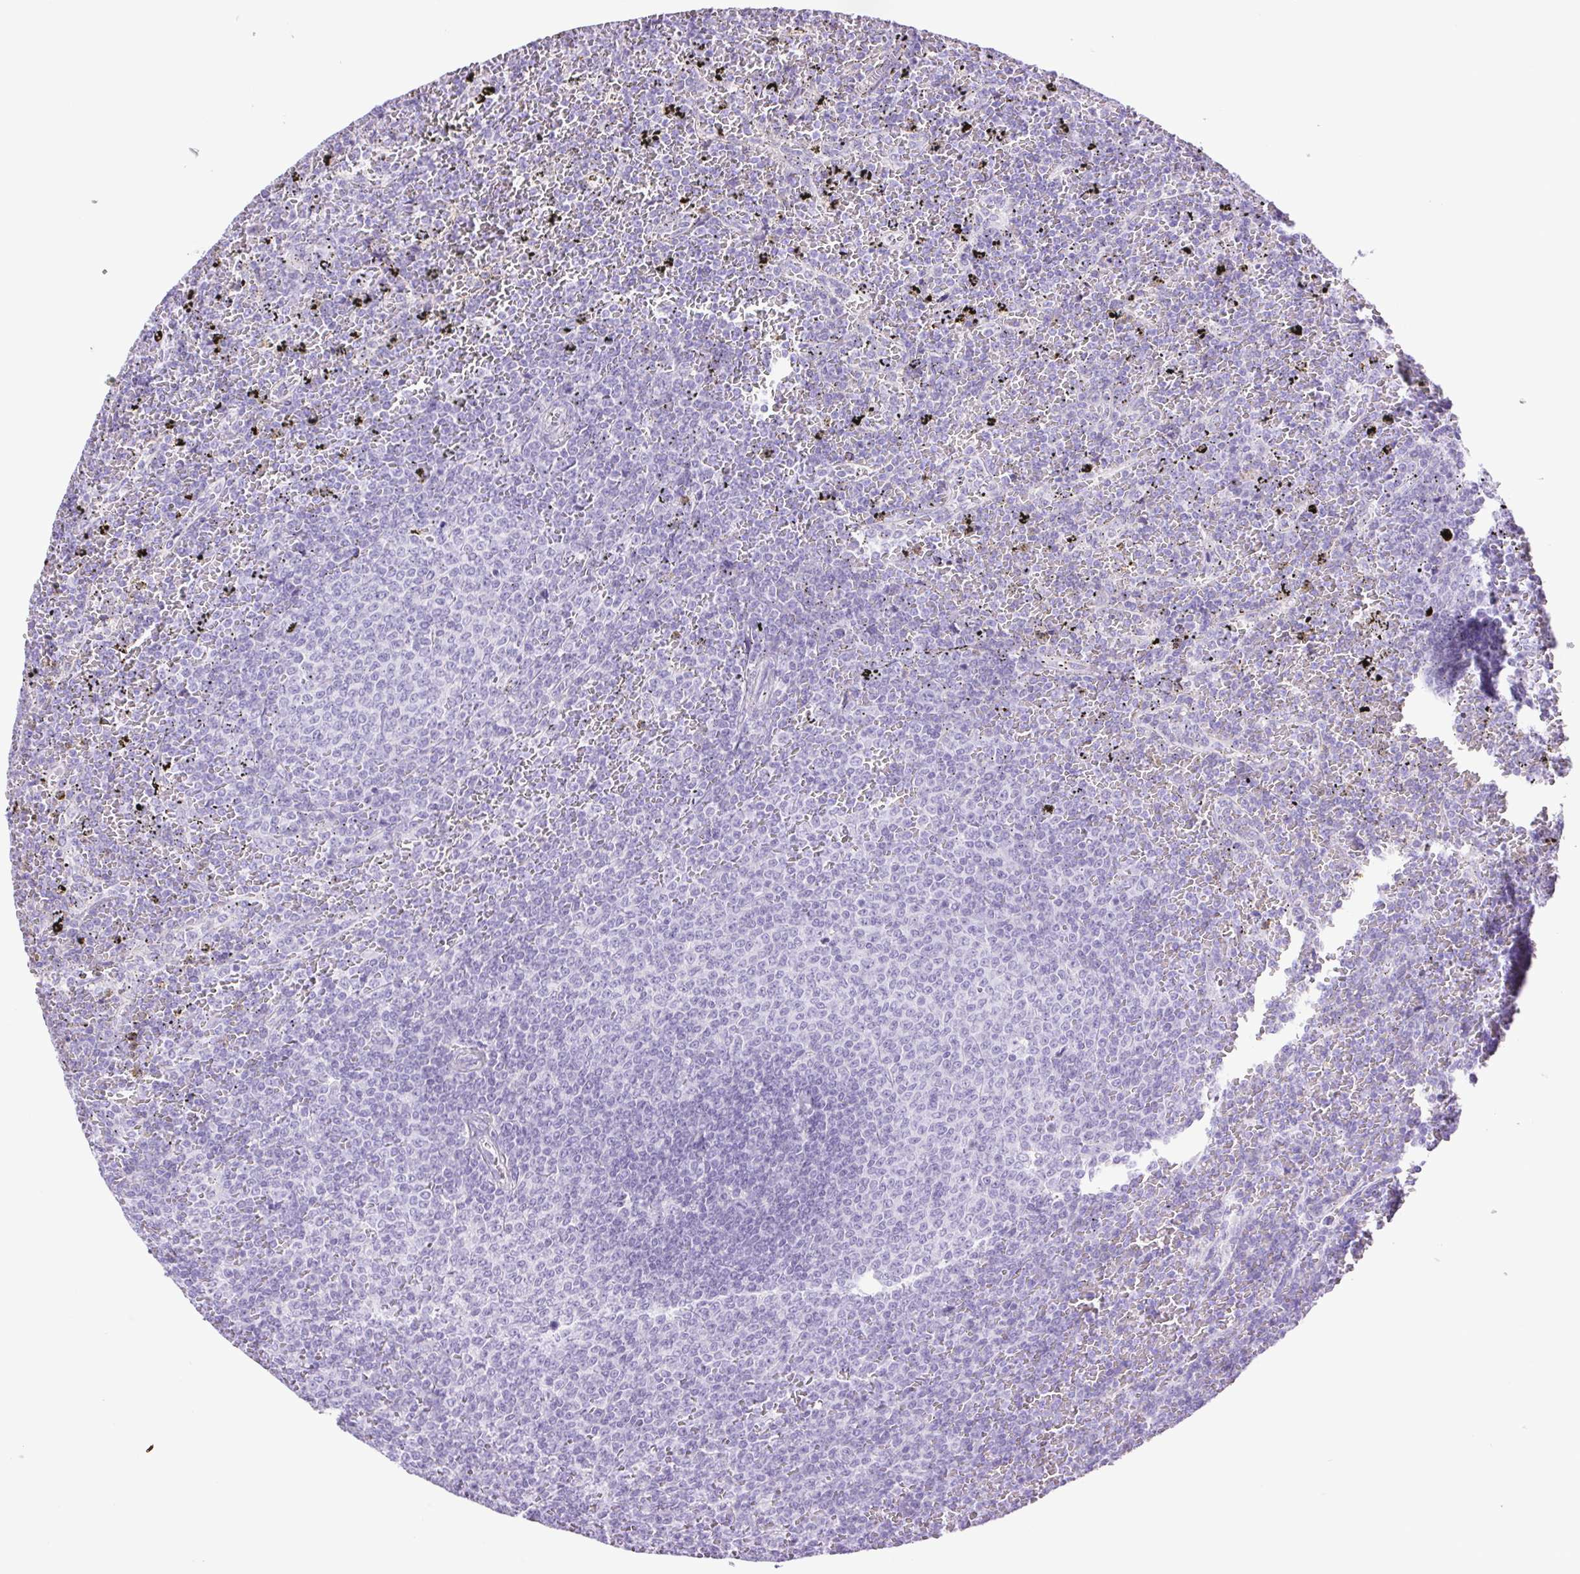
{"staining": {"intensity": "negative", "quantity": "none", "location": "none"}, "tissue": "lymphoma", "cell_type": "Tumor cells", "image_type": "cancer", "snomed": [{"axis": "morphology", "description": "Malignant lymphoma, non-Hodgkin's type, Low grade"}, {"axis": "topography", "description": "Spleen"}], "caption": "Immunohistochemistry (IHC) image of neoplastic tissue: lymphoma stained with DAB reveals no significant protein positivity in tumor cells. (DAB (3,3'-diaminobenzidine) immunohistochemistry (IHC) visualized using brightfield microscopy, high magnification).", "gene": "CDSN", "patient": {"sex": "female", "age": 77}}